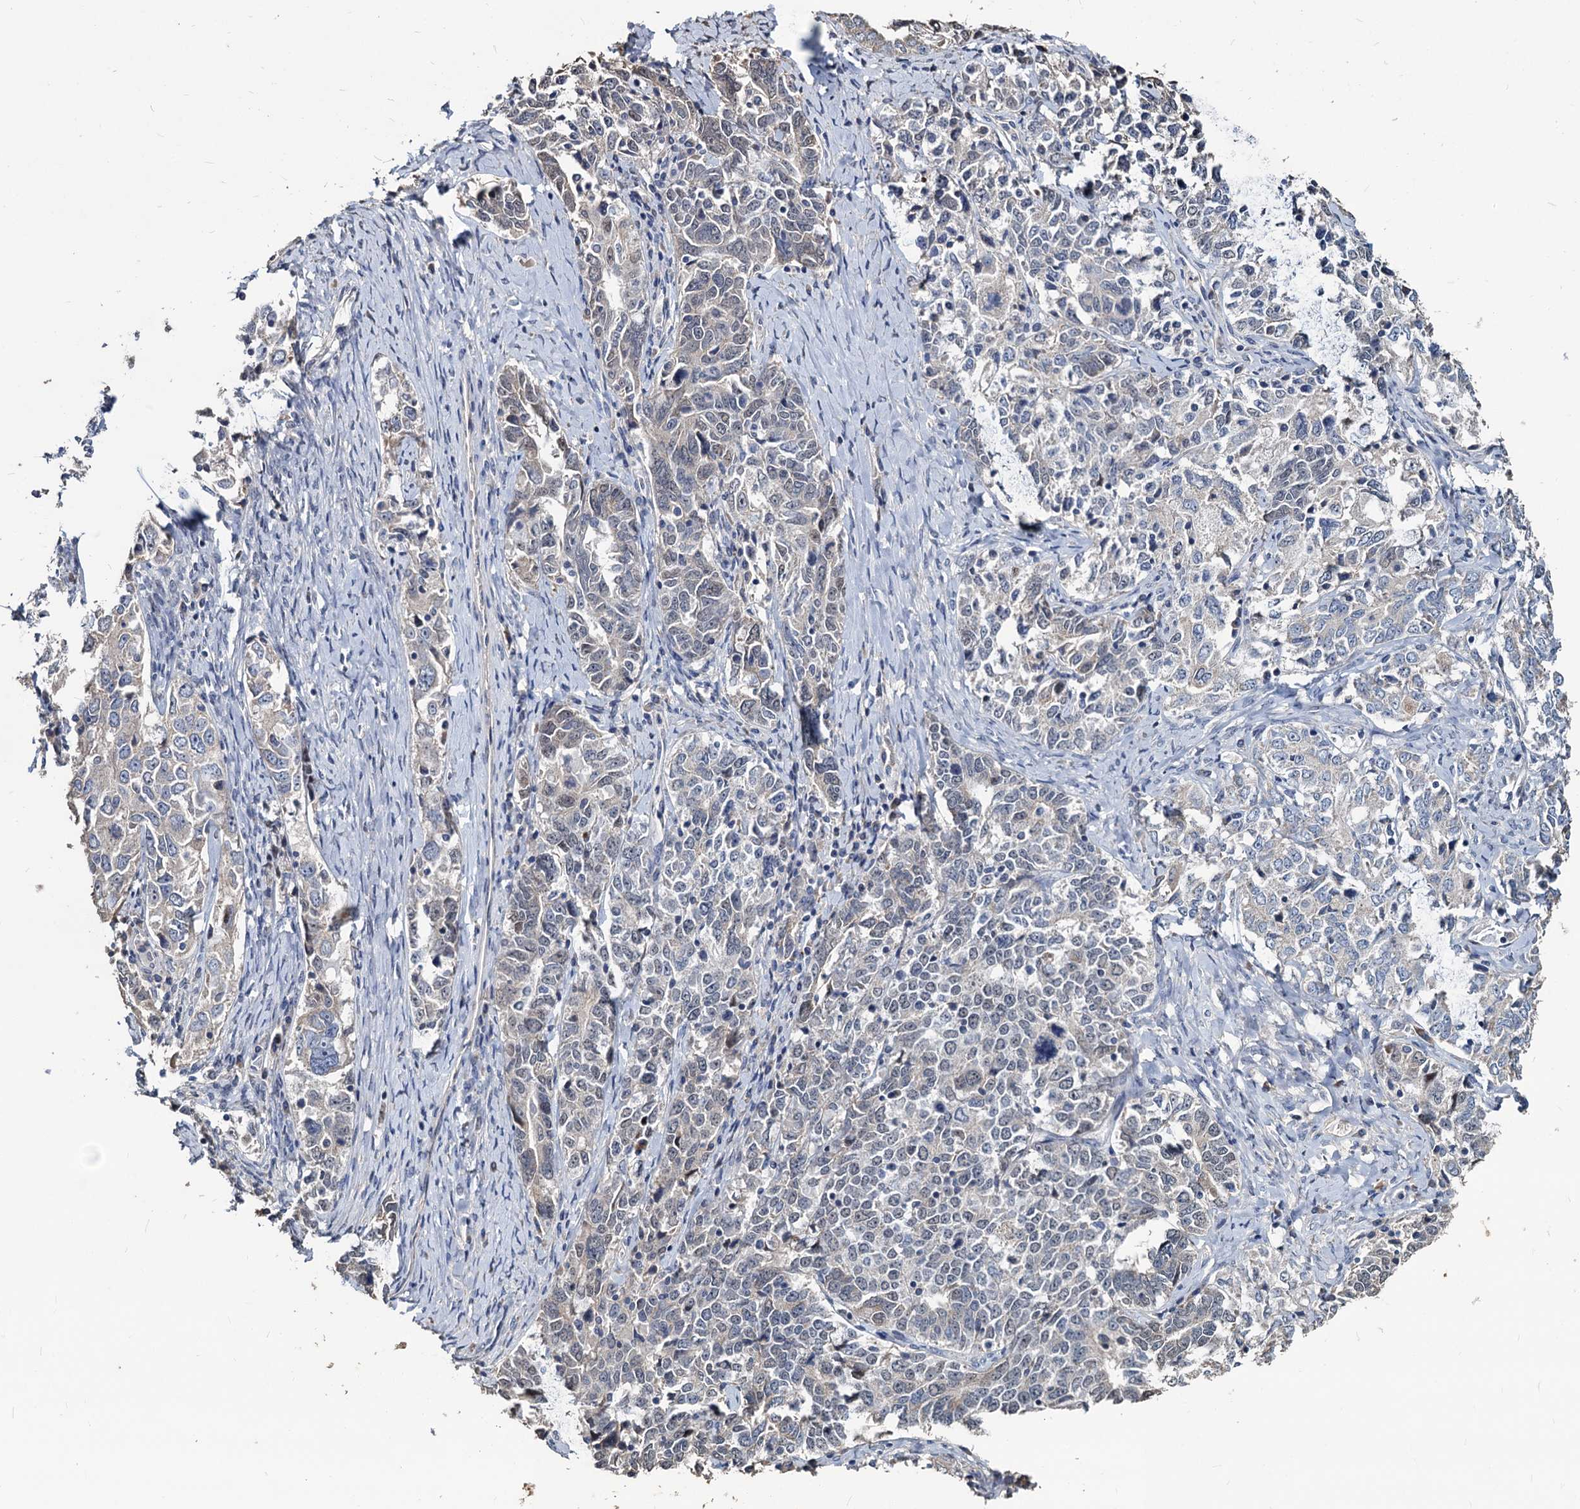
{"staining": {"intensity": "negative", "quantity": "none", "location": "none"}, "tissue": "ovarian cancer", "cell_type": "Tumor cells", "image_type": "cancer", "snomed": [{"axis": "morphology", "description": "Carcinoma, endometroid"}, {"axis": "topography", "description": "Ovary"}], "caption": "A micrograph of endometroid carcinoma (ovarian) stained for a protein shows no brown staining in tumor cells. (Stains: DAB (3,3'-diaminobenzidine) immunohistochemistry (IHC) with hematoxylin counter stain, Microscopy: brightfield microscopy at high magnification).", "gene": "DEPDC4", "patient": {"sex": "female", "age": 62}}